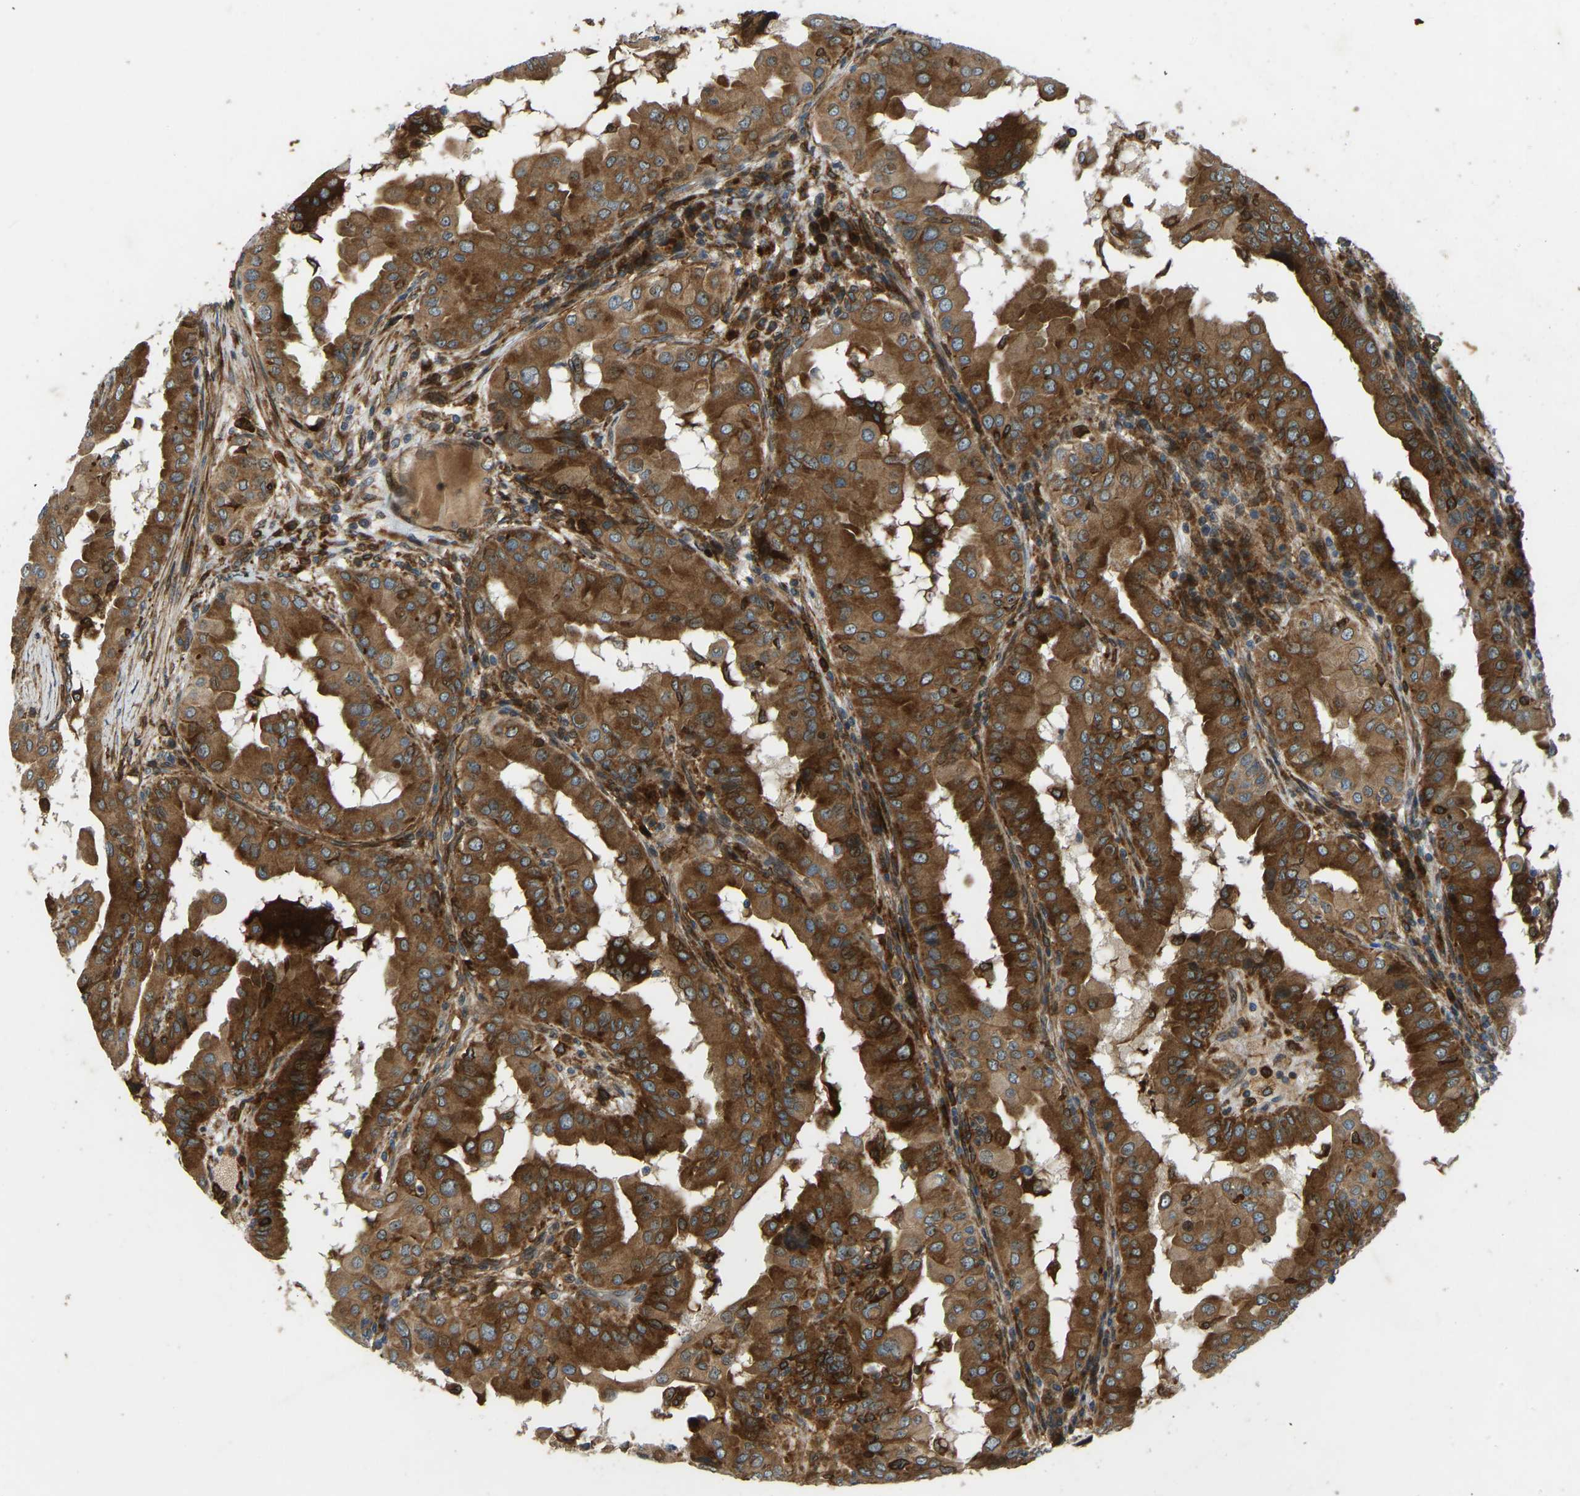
{"staining": {"intensity": "strong", "quantity": ">75%", "location": "cytoplasmic/membranous"}, "tissue": "thyroid cancer", "cell_type": "Tumor cells", "image_type": "cancer", "snomed": [{"axis": "morphology", "description": "Papillary adenocarcinoma, NOS"}, {"axis": "topography", "description": "Thyroid gland"}], "caption": "Strong cytoplasmic/membranous protein positivity is seen in about >75% of tumor cells in thyroid cancer.", "gene": "OS9", "patient": {"sex": "male", "age": 33}}